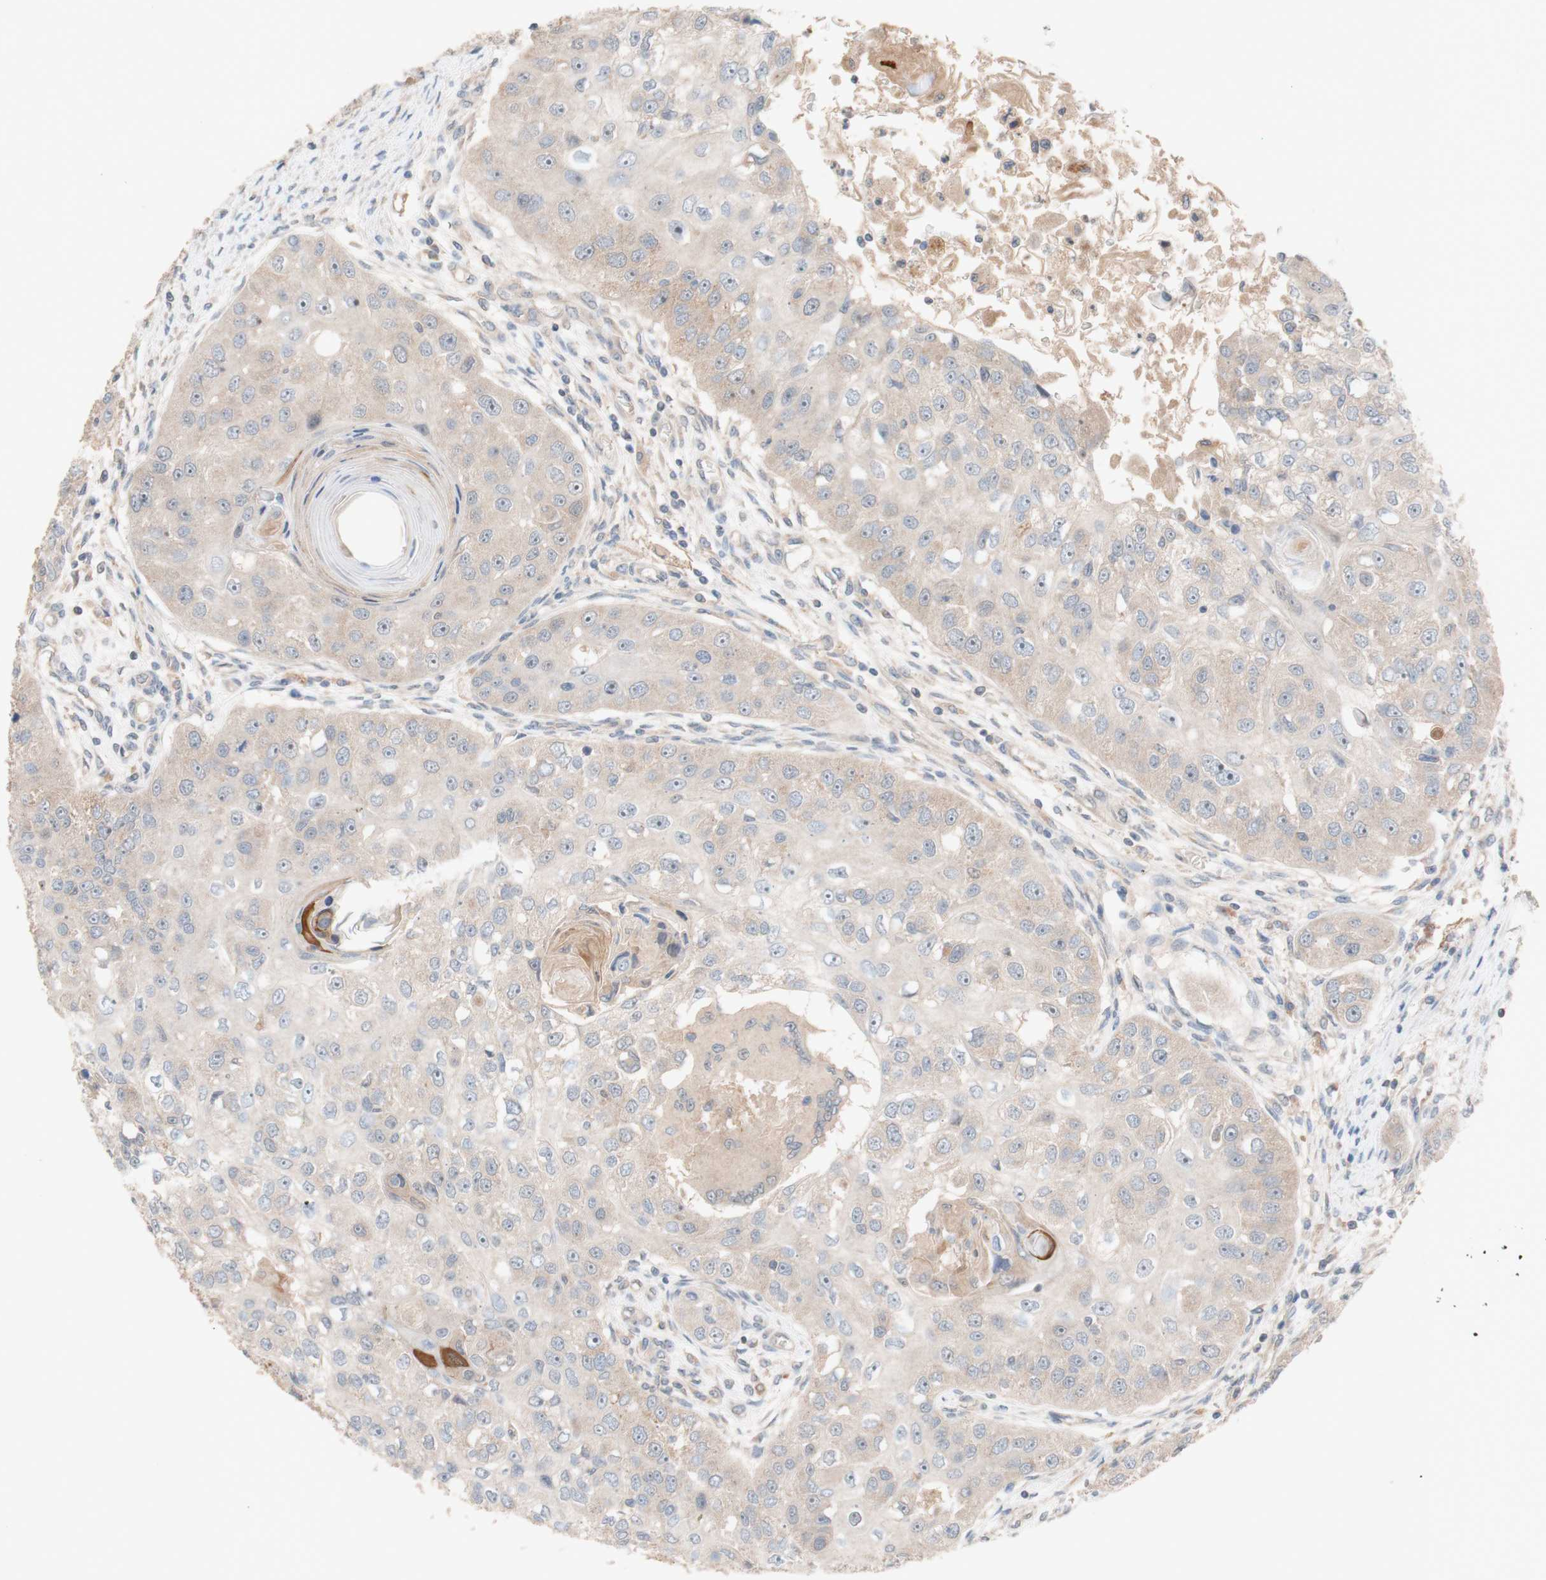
{"staining": {"intensity": "weak", "quantity": ">75%", "location": "cytoplasmic/membranous"}, "tissue": "head and neck cancer", "cell_type": "Tumor cells", "image_type": "cancer", "snomed": [{"axis": "morphology", "description": "Normal tissue, NOS"}, {"axis": "morphology", "description": "Squamous cell carcinoma, NOS"}, {"axis": "topography", "description": "Skeletal muscle"}, {"axis": "topography", "description": "Head-Neck"}], "caption": "This photomicrograph shows immunohistochemistry (IHC) staining of squamous cell carcinoma (head and neck), with low weak cytoplasmic/membranous positivity in approximately >75% of tumor cells.", "gene": "PEX2", "patient": {"sex": "male", "age": 51}}